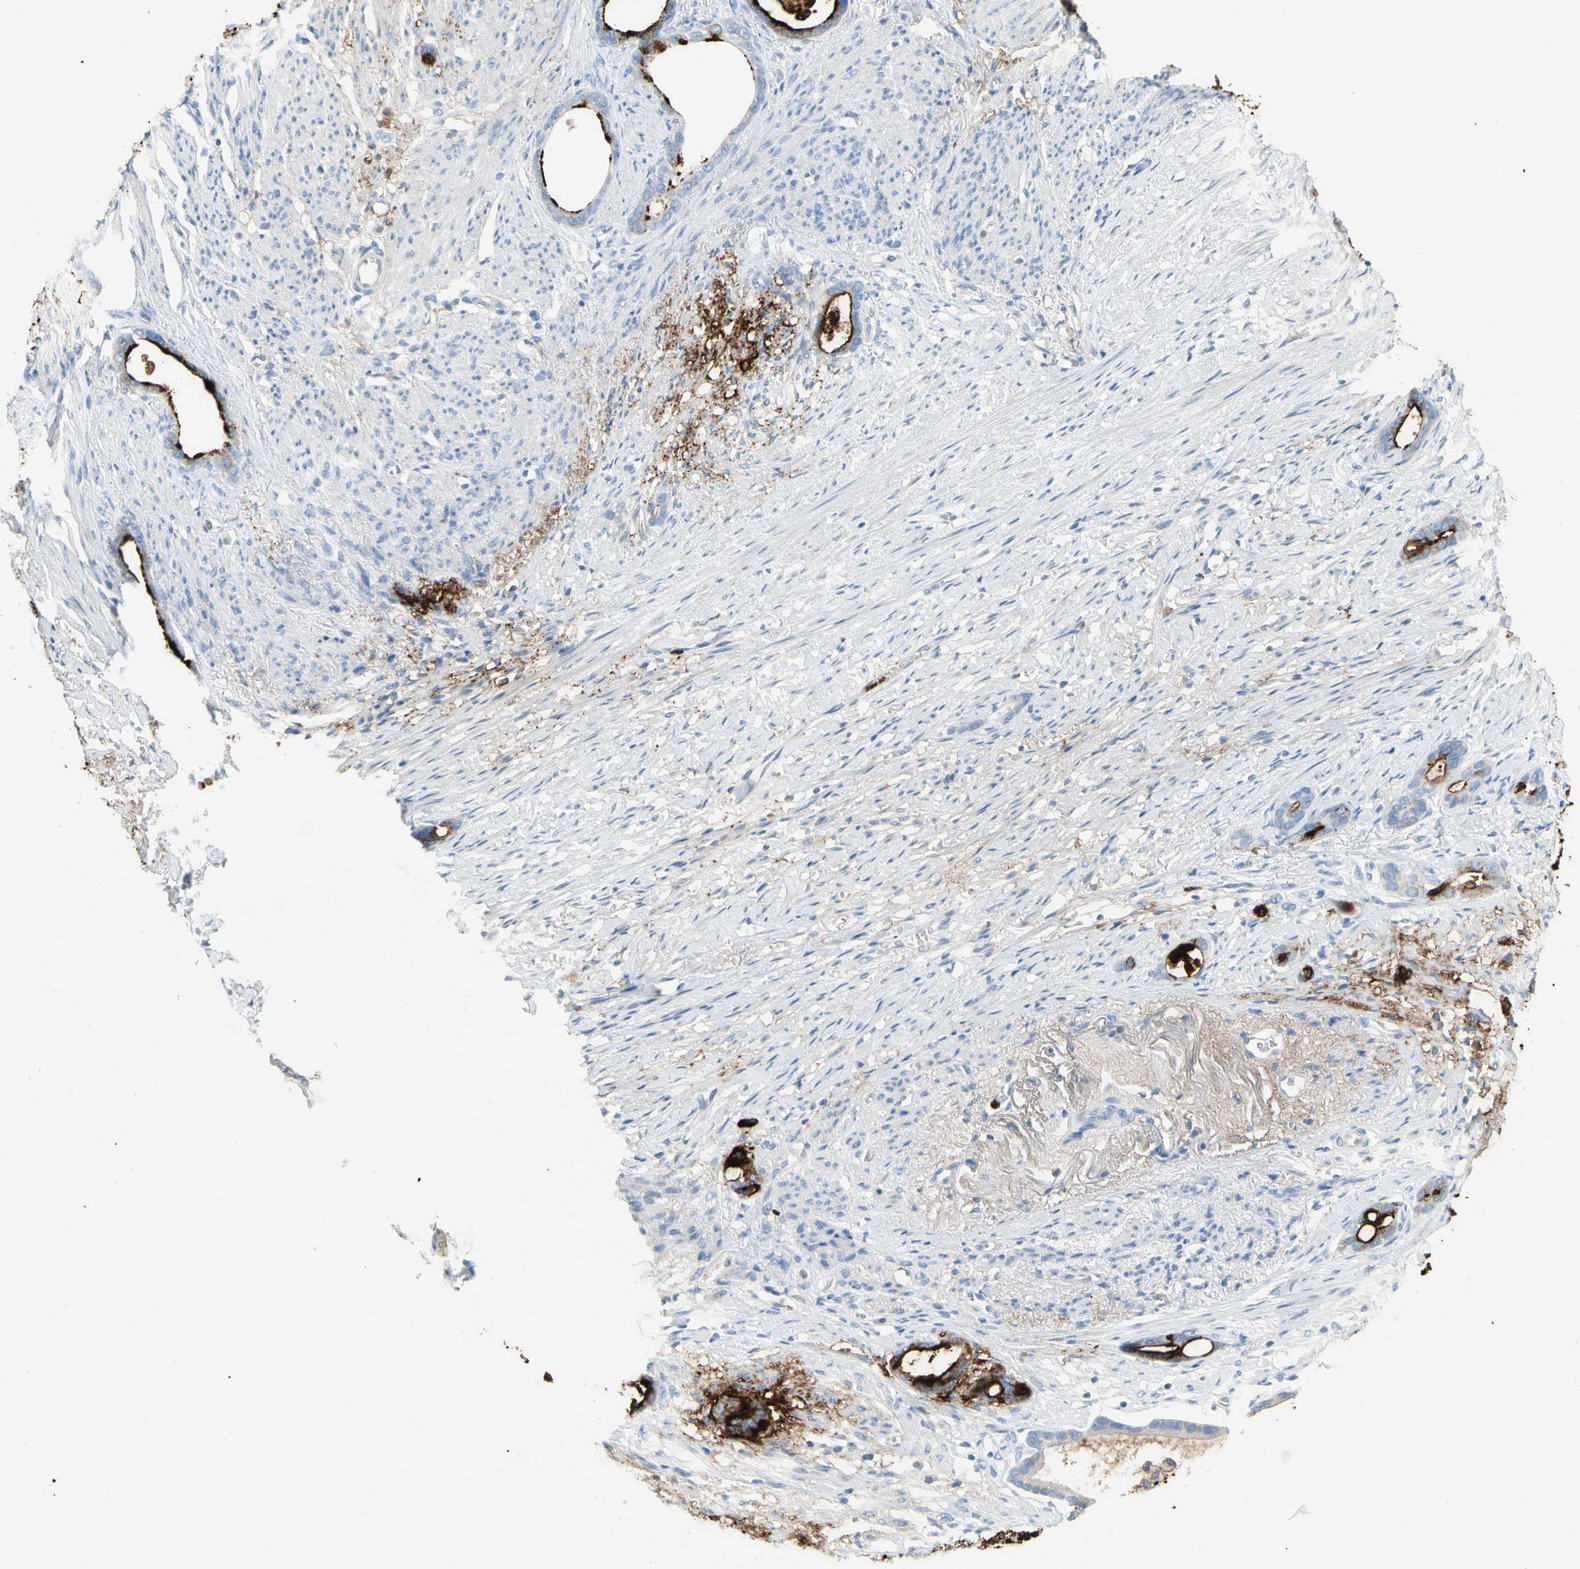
{"staining": {"intensity": "strong", "quantity": "25%-75%", "location": "cytoplasmic/membranous"}, "tissue": "stomach cancer", "cell_type": "Tumor cells", "image_type": "cancer", "snomed": [{"axis": "morphology", "description": "Adenocarcinoma, NOS"}, {"axis": "topography", "description": "Stomach"}], "caption": "Tumor cells exhibit high levels of strong cytoplasmic/membranous expression in approximately 25%-75% of cells in stomach adenocarcinoma.", "gene": "CLEC4A", "patient": {"sex": "female", "age": 75}}